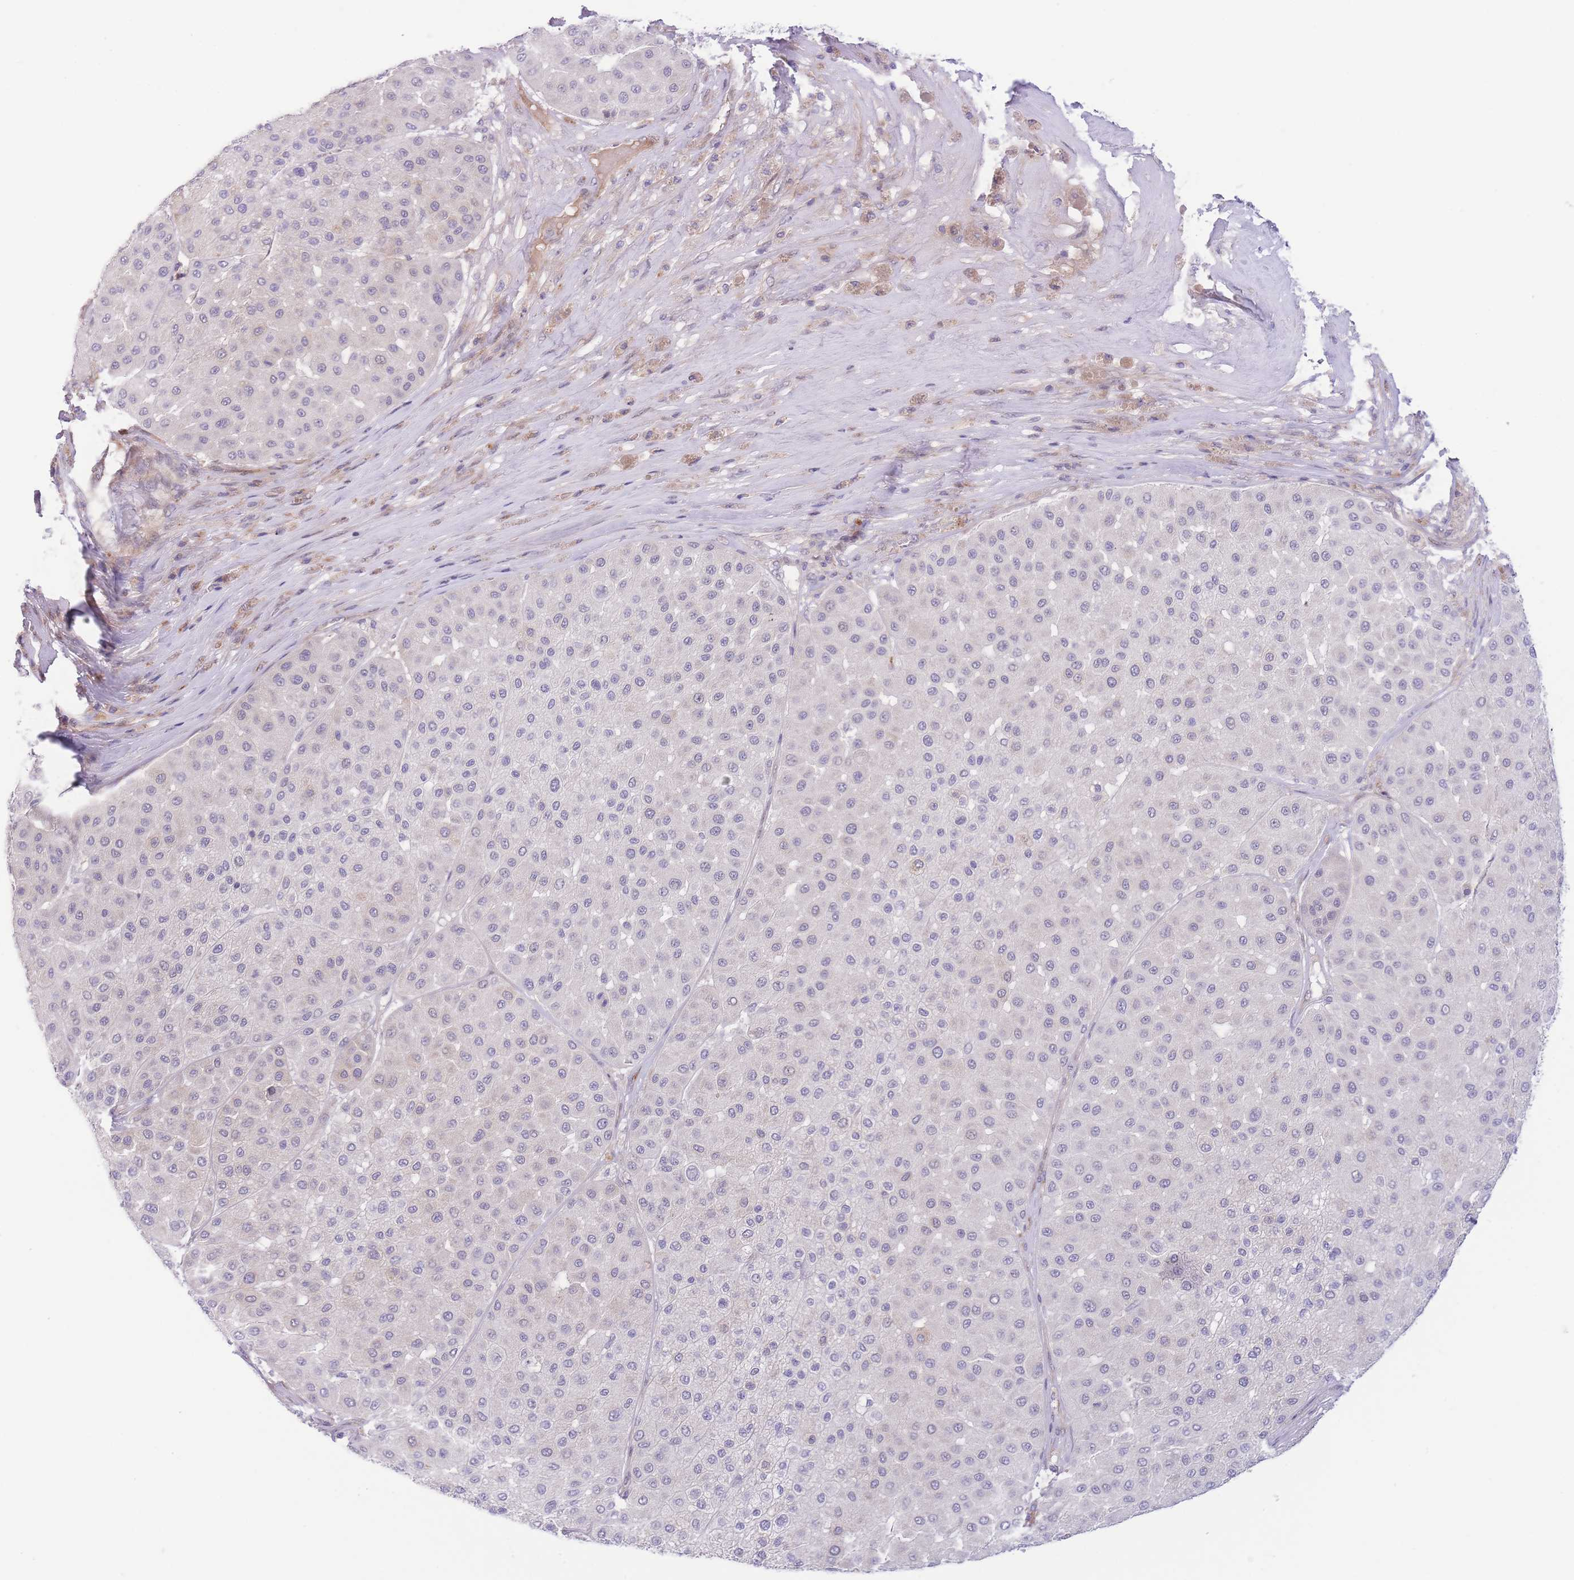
{"staining": {"intensity": "negative", "quantity": "none", "location": "none"}, "tissue": "melanoma", "cell_type": "Tumor cells", "image_type": "cancer", "snomed": [{"axis": "morphology", "description": "Malignant melanoma, Metastatic site"}, {"axis": "topography", "description": "Smooth muscle"}], "caption": "A histopathology image of human malignant melanoma (metastatic site) is negative for staining in tumor cells.", "gene": "C9orf152", "patient": {"sex": "male", "age": 41}}